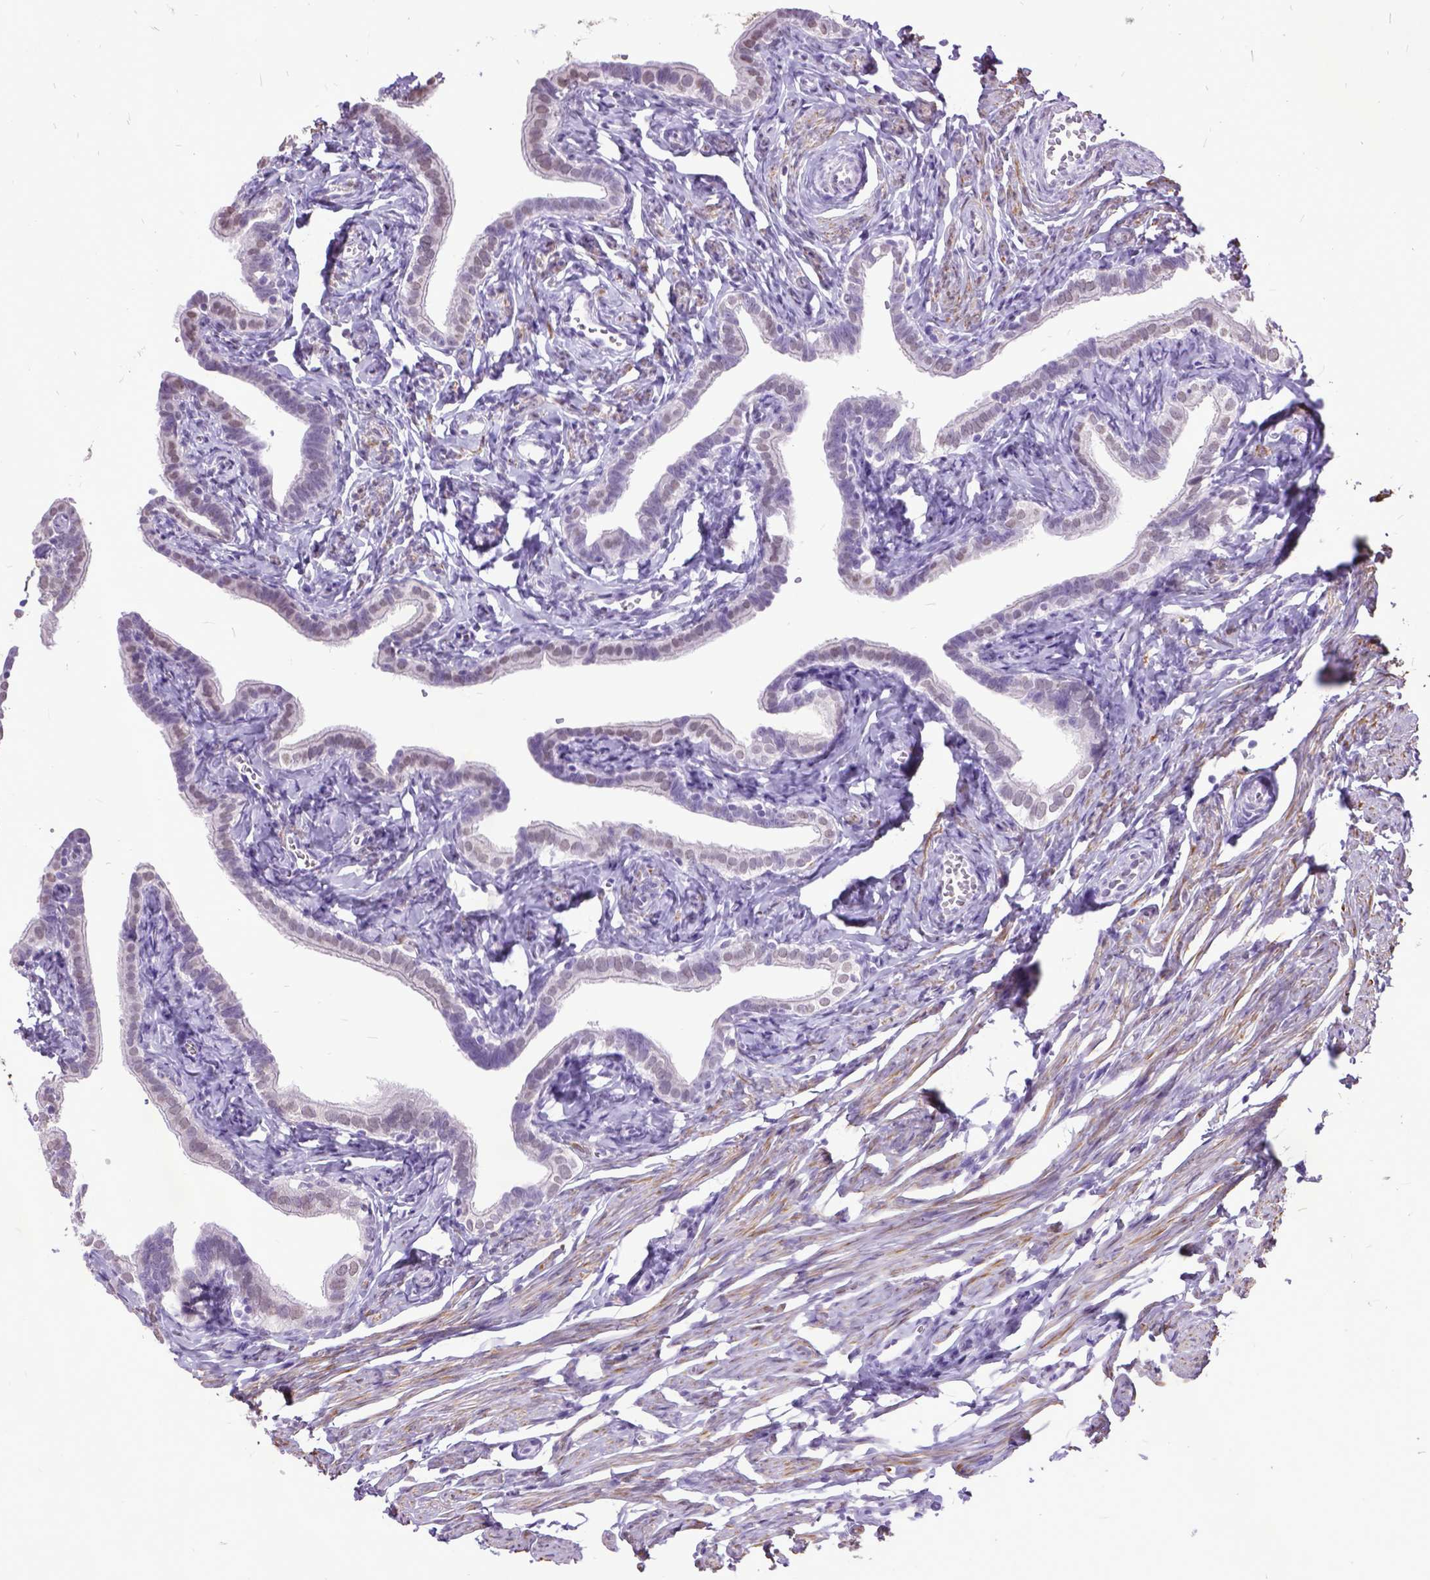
{"staining": {"intensity": "weak", "quantity": "25%-75%", "location": "nuclear"}, "tissue": "fallopian tube", "cell_type": "Glandular cells", "image_type": "normal", "snomed": [{"axis": "morphology", "description": "Normal tissue, NOS"}, {"axis": "topography", "description": "Fallopian tube"}], "caption": "A brown stain labels weak nuclear positivity of a protein in glandular cells of normal human fallopian tube.", "gene": "MARCHF10", "patient": {"sex": "female", "age": 41}}